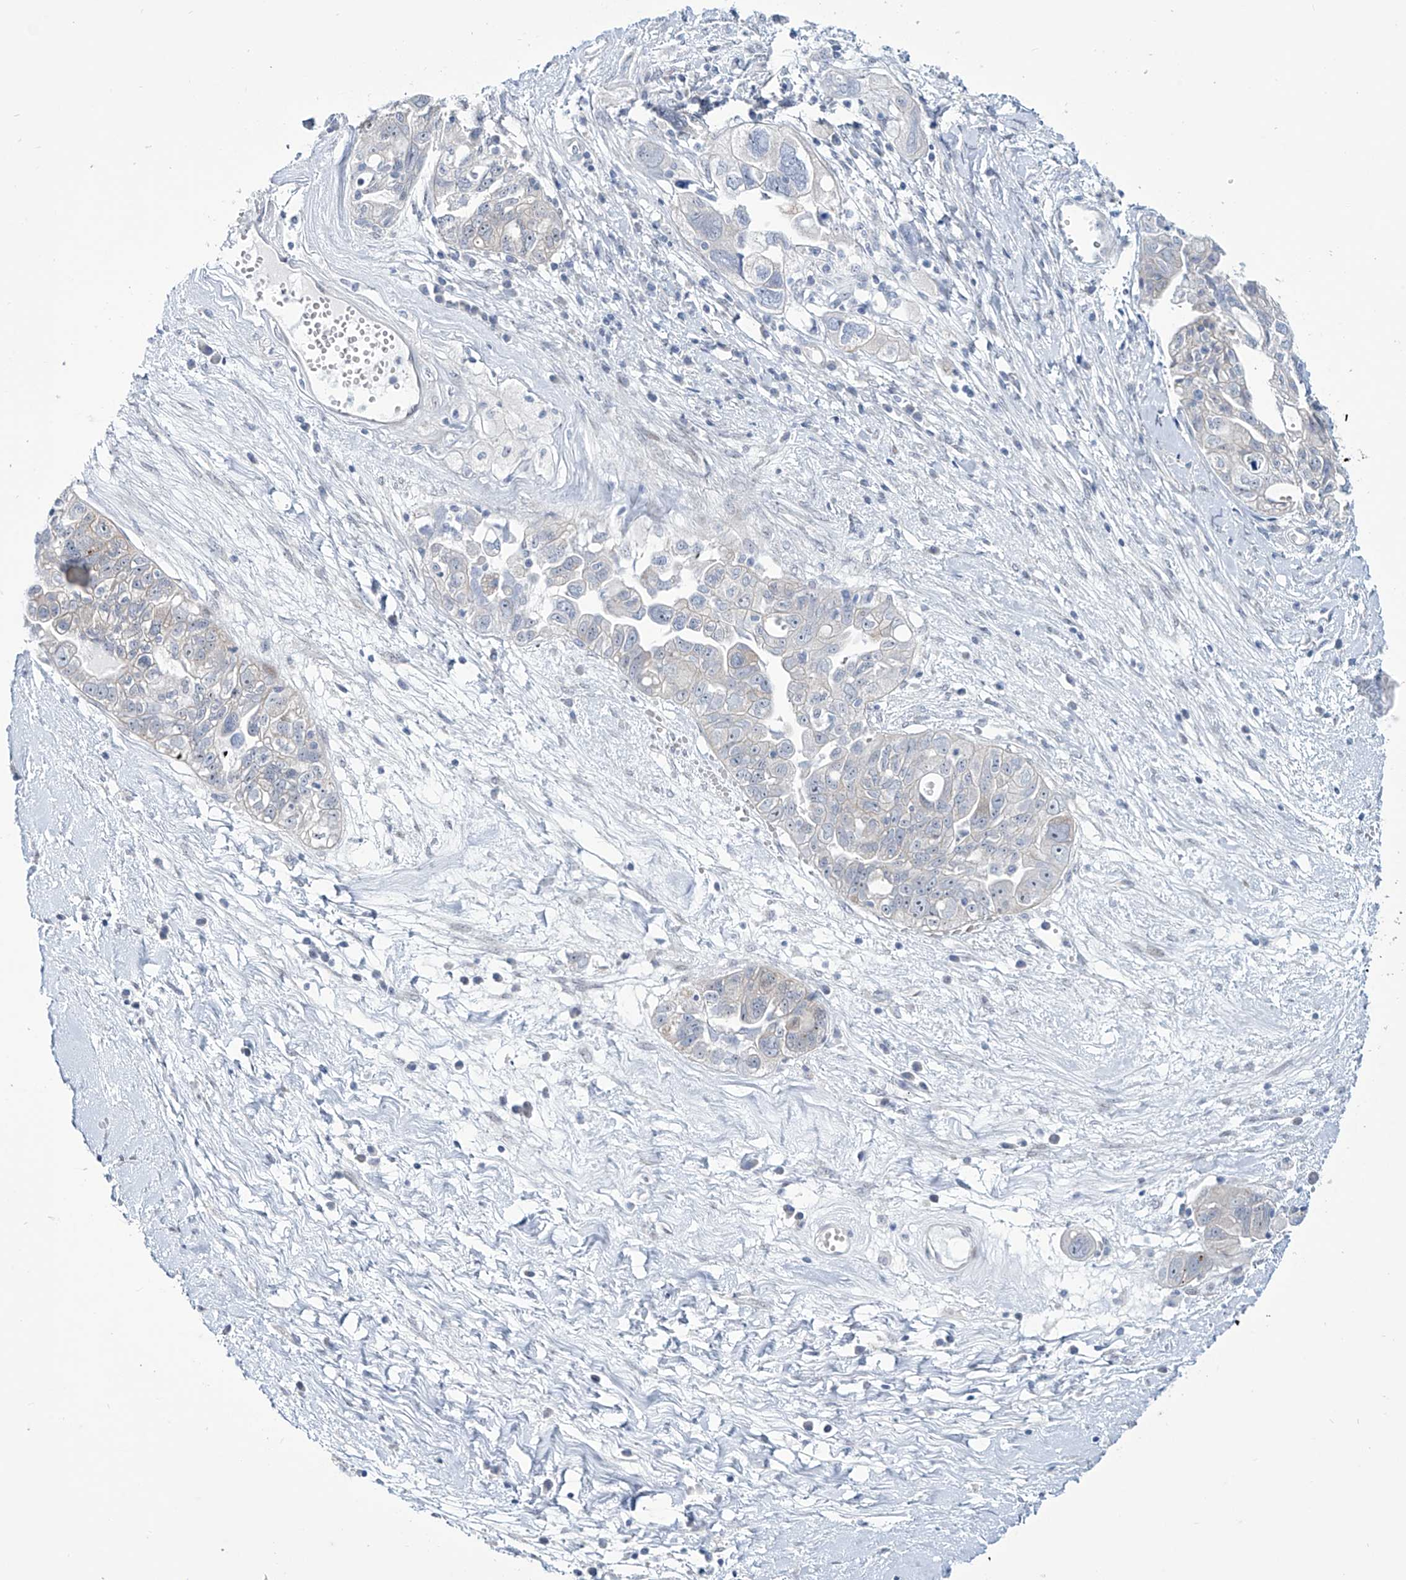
{"staining": {"intensity": "negative", "quantity": "none", "location": "none"}, "tissue": "ovarian cancer", "cell_type": "Tumor cells", "image_type": "cancer", "snomed": [{"axis": "morphology", "description": "Carcinoma, NOS"}, {"axis": "morphology", "description": "Cystadenocarcinoma, serous, NOS"}, {"axis": "topography", "description": "Ovary"}], "caption": "IHC micrograph of ovarian cancer stained for a protein (brown), which shows no expression in tumor cells.", "gene": "TRIM60", "patient": {"sex": "female", "age": 69}}